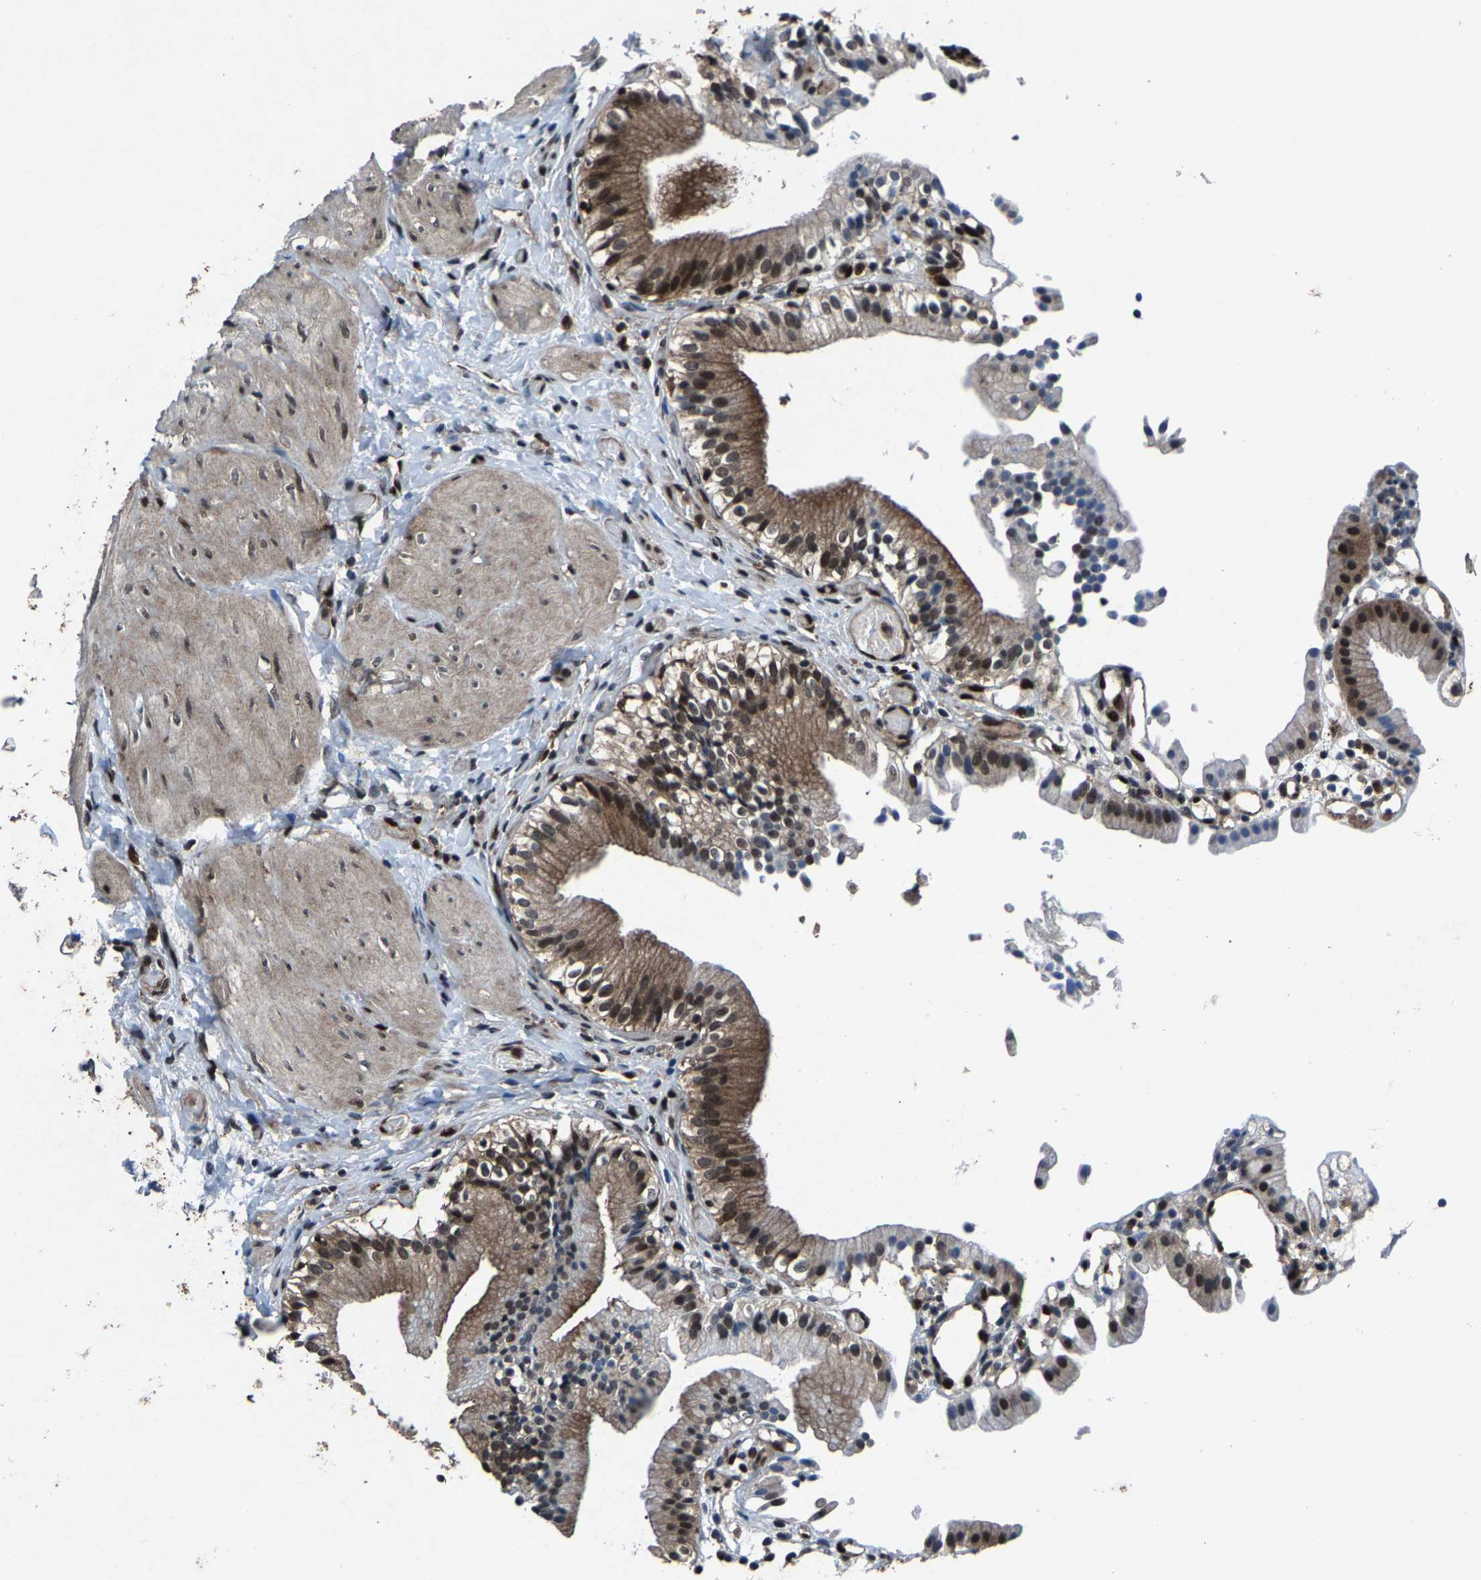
{"staining": {"intensity": "strong", "quantity": "25%-75%", "location": "cytoplasmic/membranous,nuclear"}, "tissue": "gallbladder", "cell_type": "Glandular cells", "image_type": "normal", "snomed": [{"axis": "morphology", "description": "Normal tissue, NOS"}, {"axis": "topography", "description": "Gallbladder"}], "caption": "Immunohistochemistry (IHC) micrograph of unremarkable human gallbladder stained for a protein (brown), which exhibits high levels of strong cytoplasmic/membranous,nuclear positivity in about 25%-75% of glandular cells.", "gene": "ATXN3", "patient": {"sex": "male", "age": 65}}